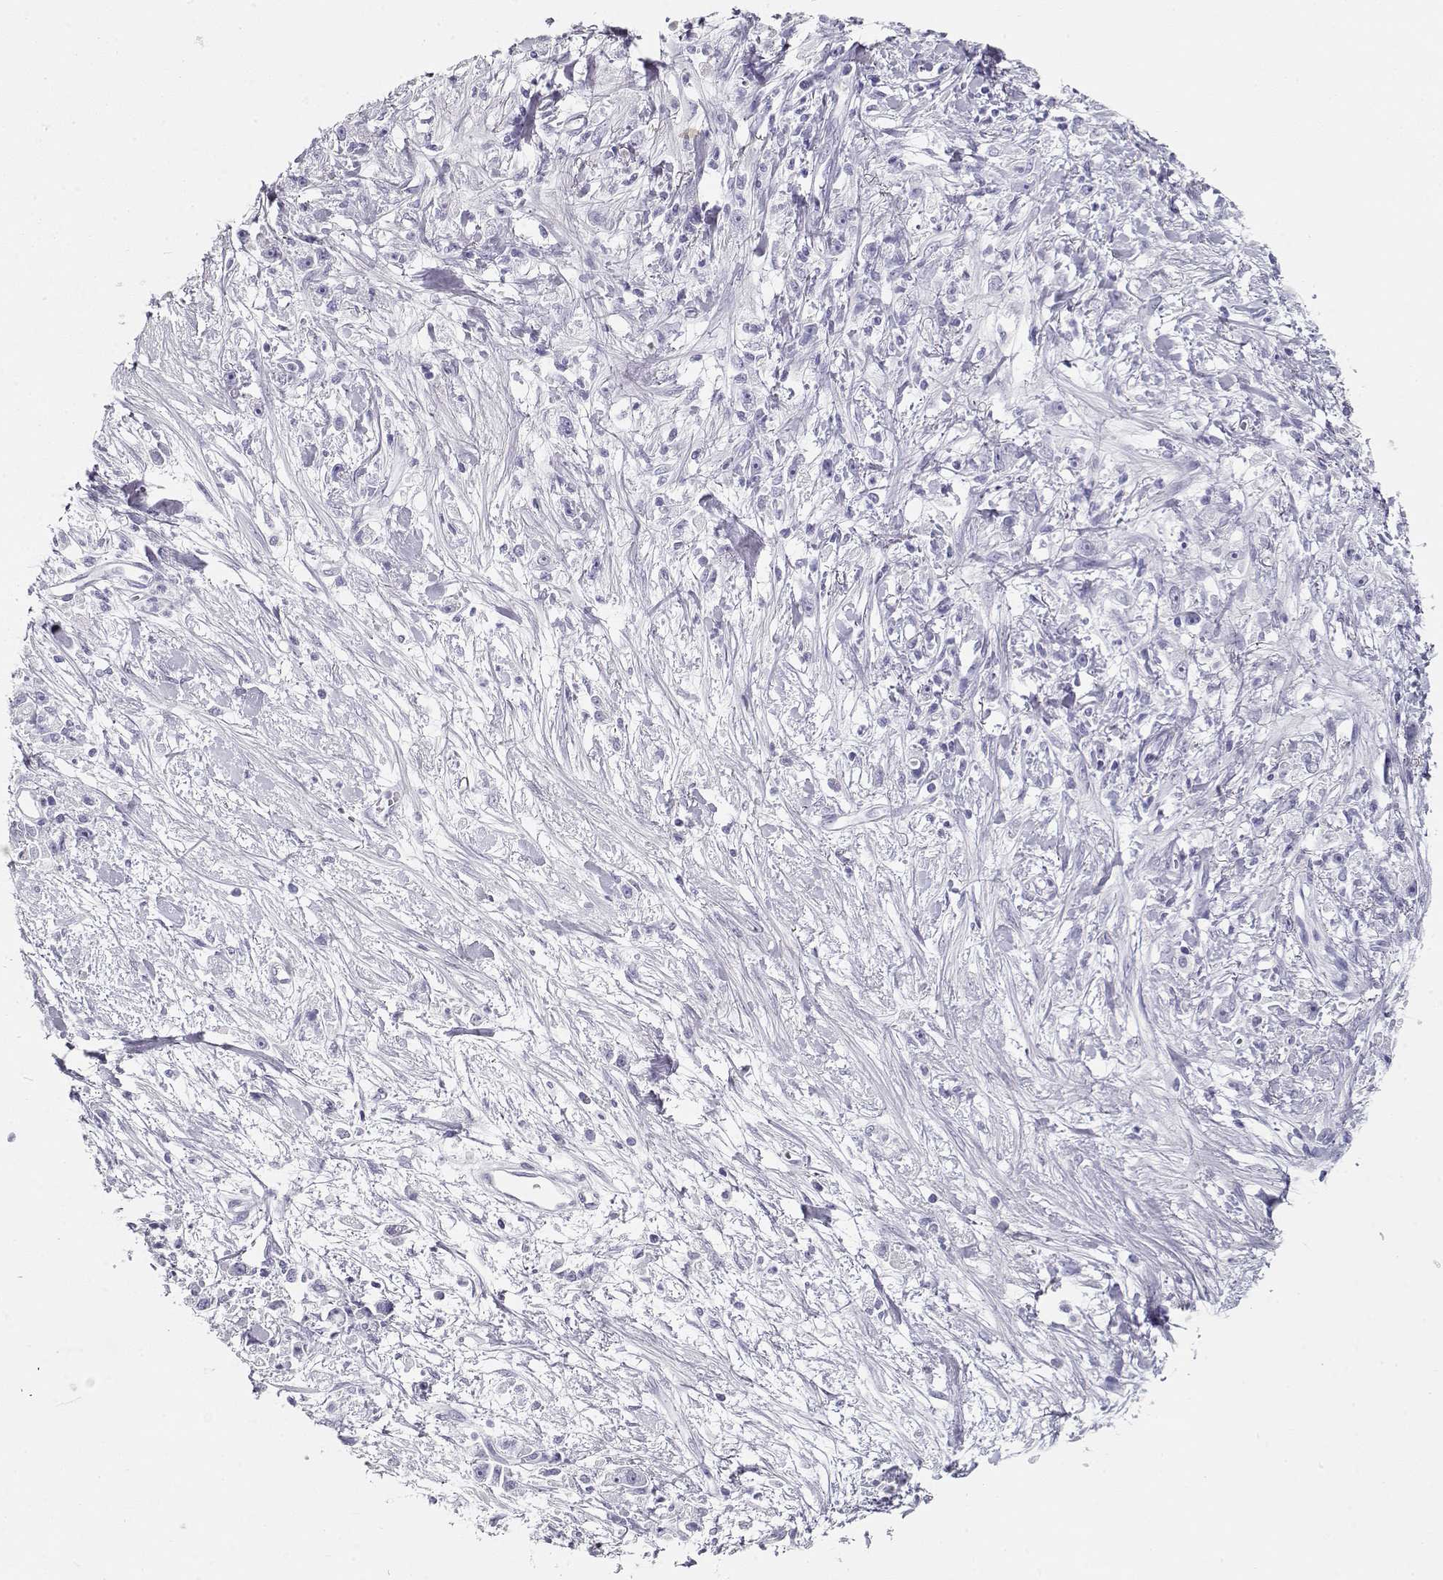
{"staining": {"intensity": "negative", "quantity": "none", "location": "none"}, "tissue": "stomach cancer", "cell_type": "Tumor cells", "image_type": "cancer", "snomed": [{"axis": "morphology", "description": "Adenocarcinoma, NOS"}, {"axis": "topography", "description": "Stomach"}], "caption": "This histopathology image is of stomach cancer (adenocarcinoma) stained with immunohistochemistry to label a protein in brown with the nuclei are counter-stained blue. There is no staining in tumor cells.", "gene": "MAGEC1", "patient": {"sex": "female", "age": 59}}